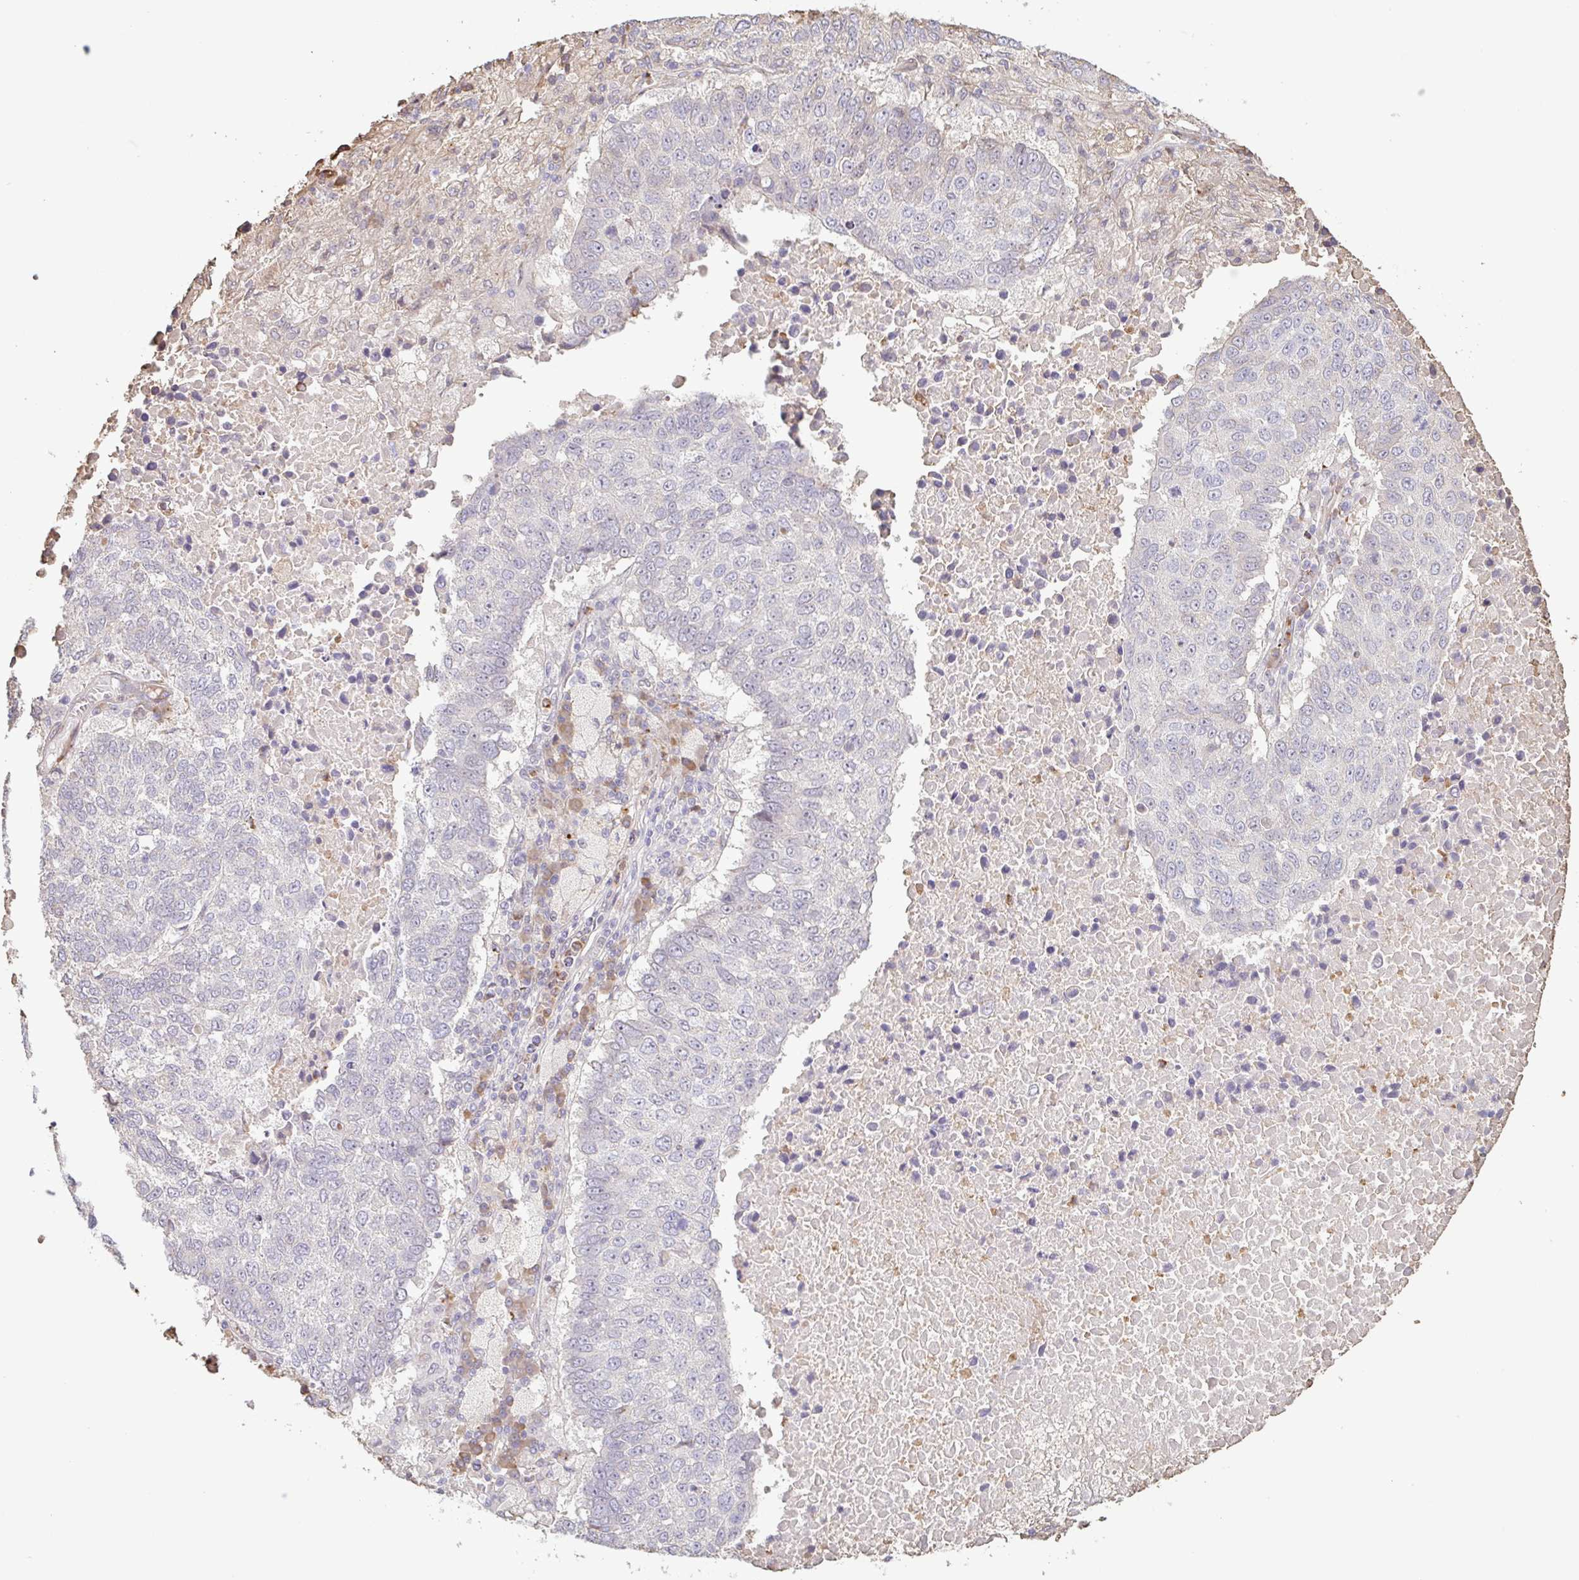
{"staining": {"intensity": "negative", "quantity": "none", "location": "none"}, "tissue": "lung cancer", "cell_type": "Tumor cells", "image_type": "cancer", "snomed": [{"axis": "morphology", "description": "Squamous cell carcinoma, NOS"}, {"axis": "topography", "description": "Lung"}], "caption": "This is an IHC histopathology image of human lung cancer. There is no positivity in tumor cells.", "gene": "TAF1D", "patient": {"sex": "male", "age": 73}}